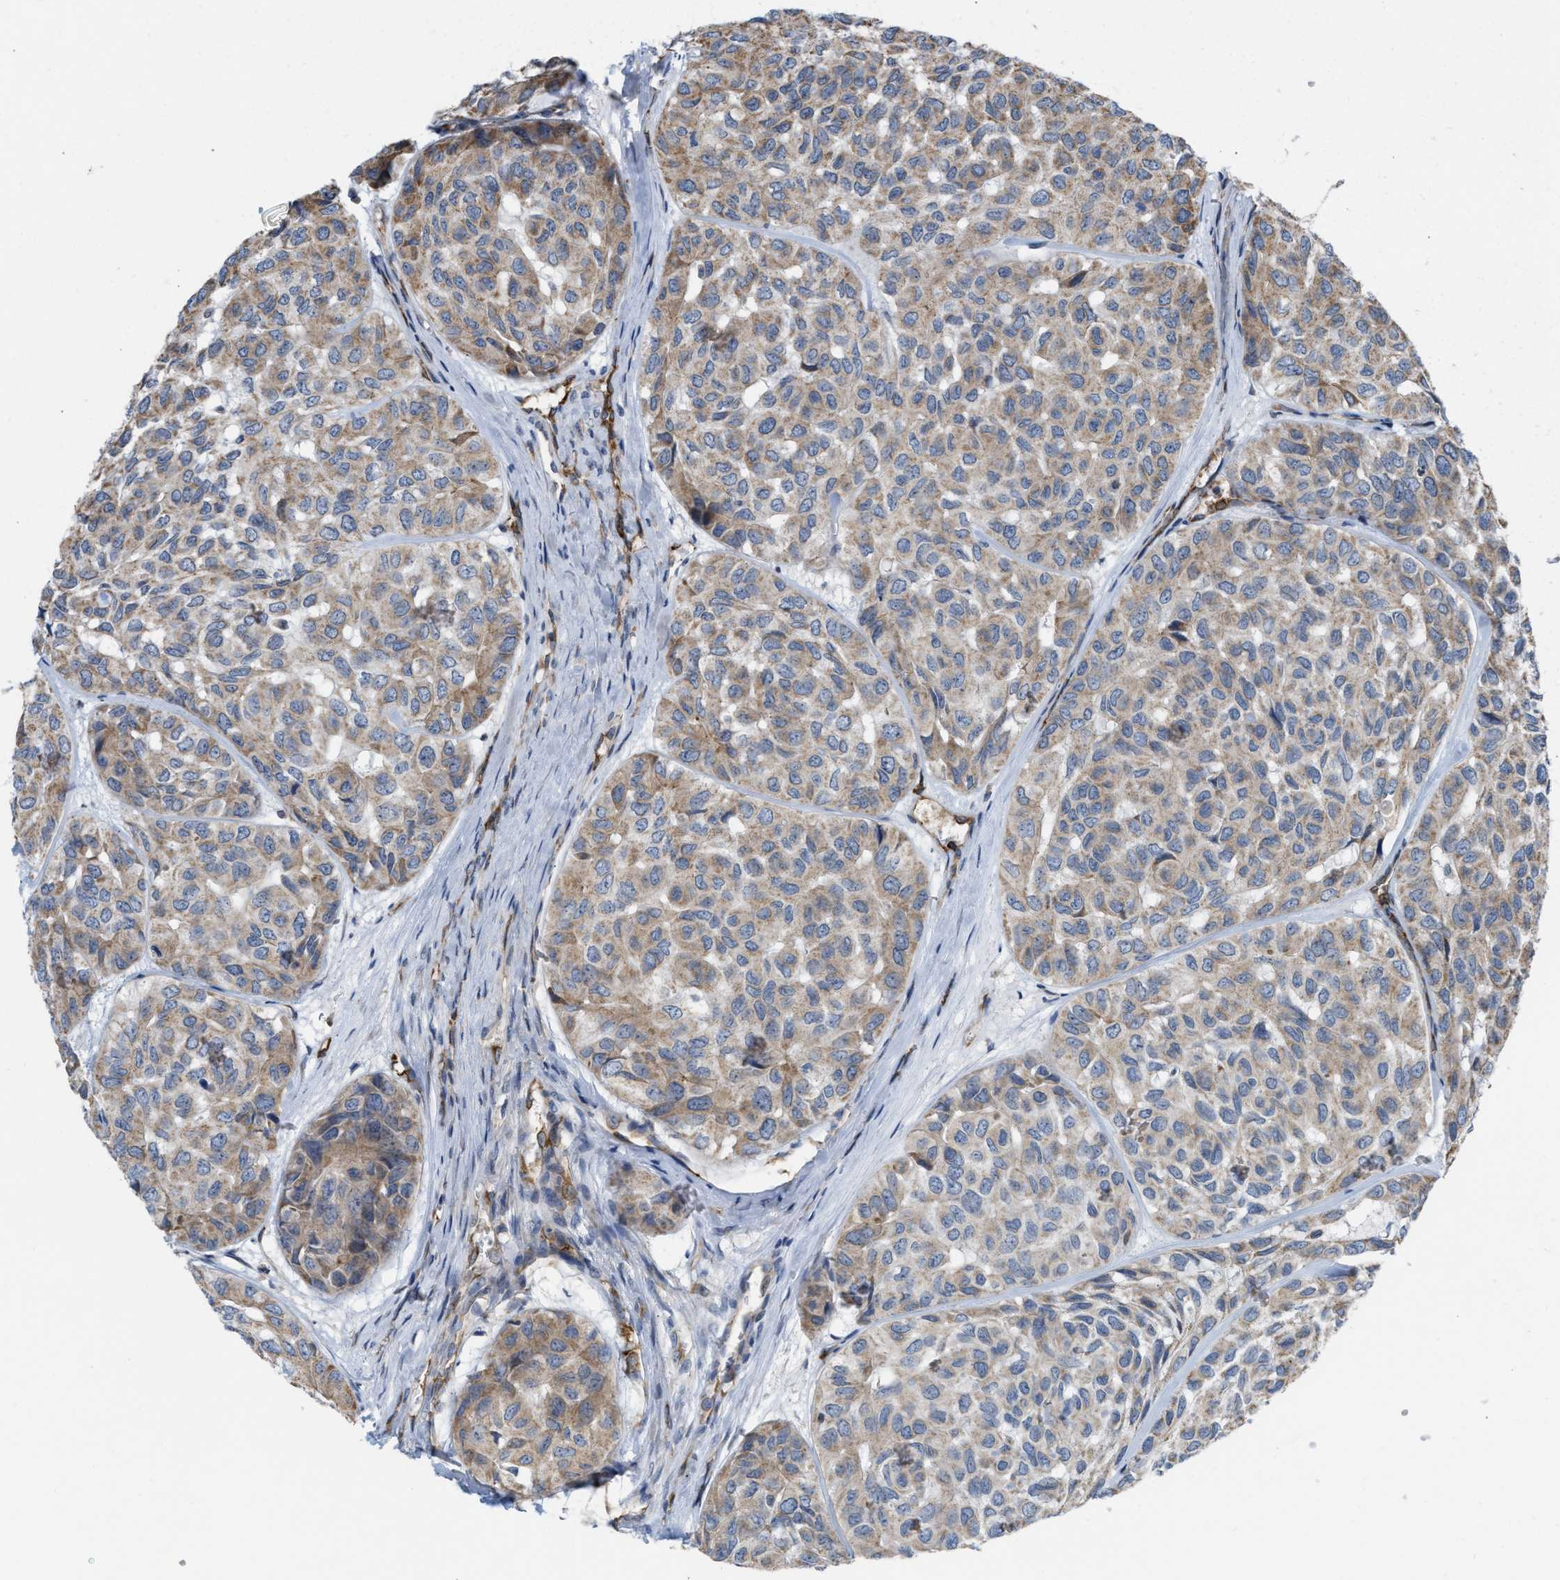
{"staining": {"intensity": "moderate", "quantity": ">75%", "location": "cytoplasmic/membranous"}, "tissue": "head and neck cancer", "cell_type": "Tumor cells", "image_type": "cancer", "snomed": [{"axis": "morphology", "description": "Adenocarcinoma, NOS"}, {"axis": "topography", "description": "Salivary gland, NOS"}, {"axis": "topography", "description": "Head-Neck"}], "caption": "High-power microscopy captured an immunohistochemistry photomicrograph of head and neck adenocarcinoma, revealing moderate cytoplasmic/membranous staining in approximately >75% of tumor cells.", "gene": "EOGT", "patient": {"sex": "female", "age": 76}}